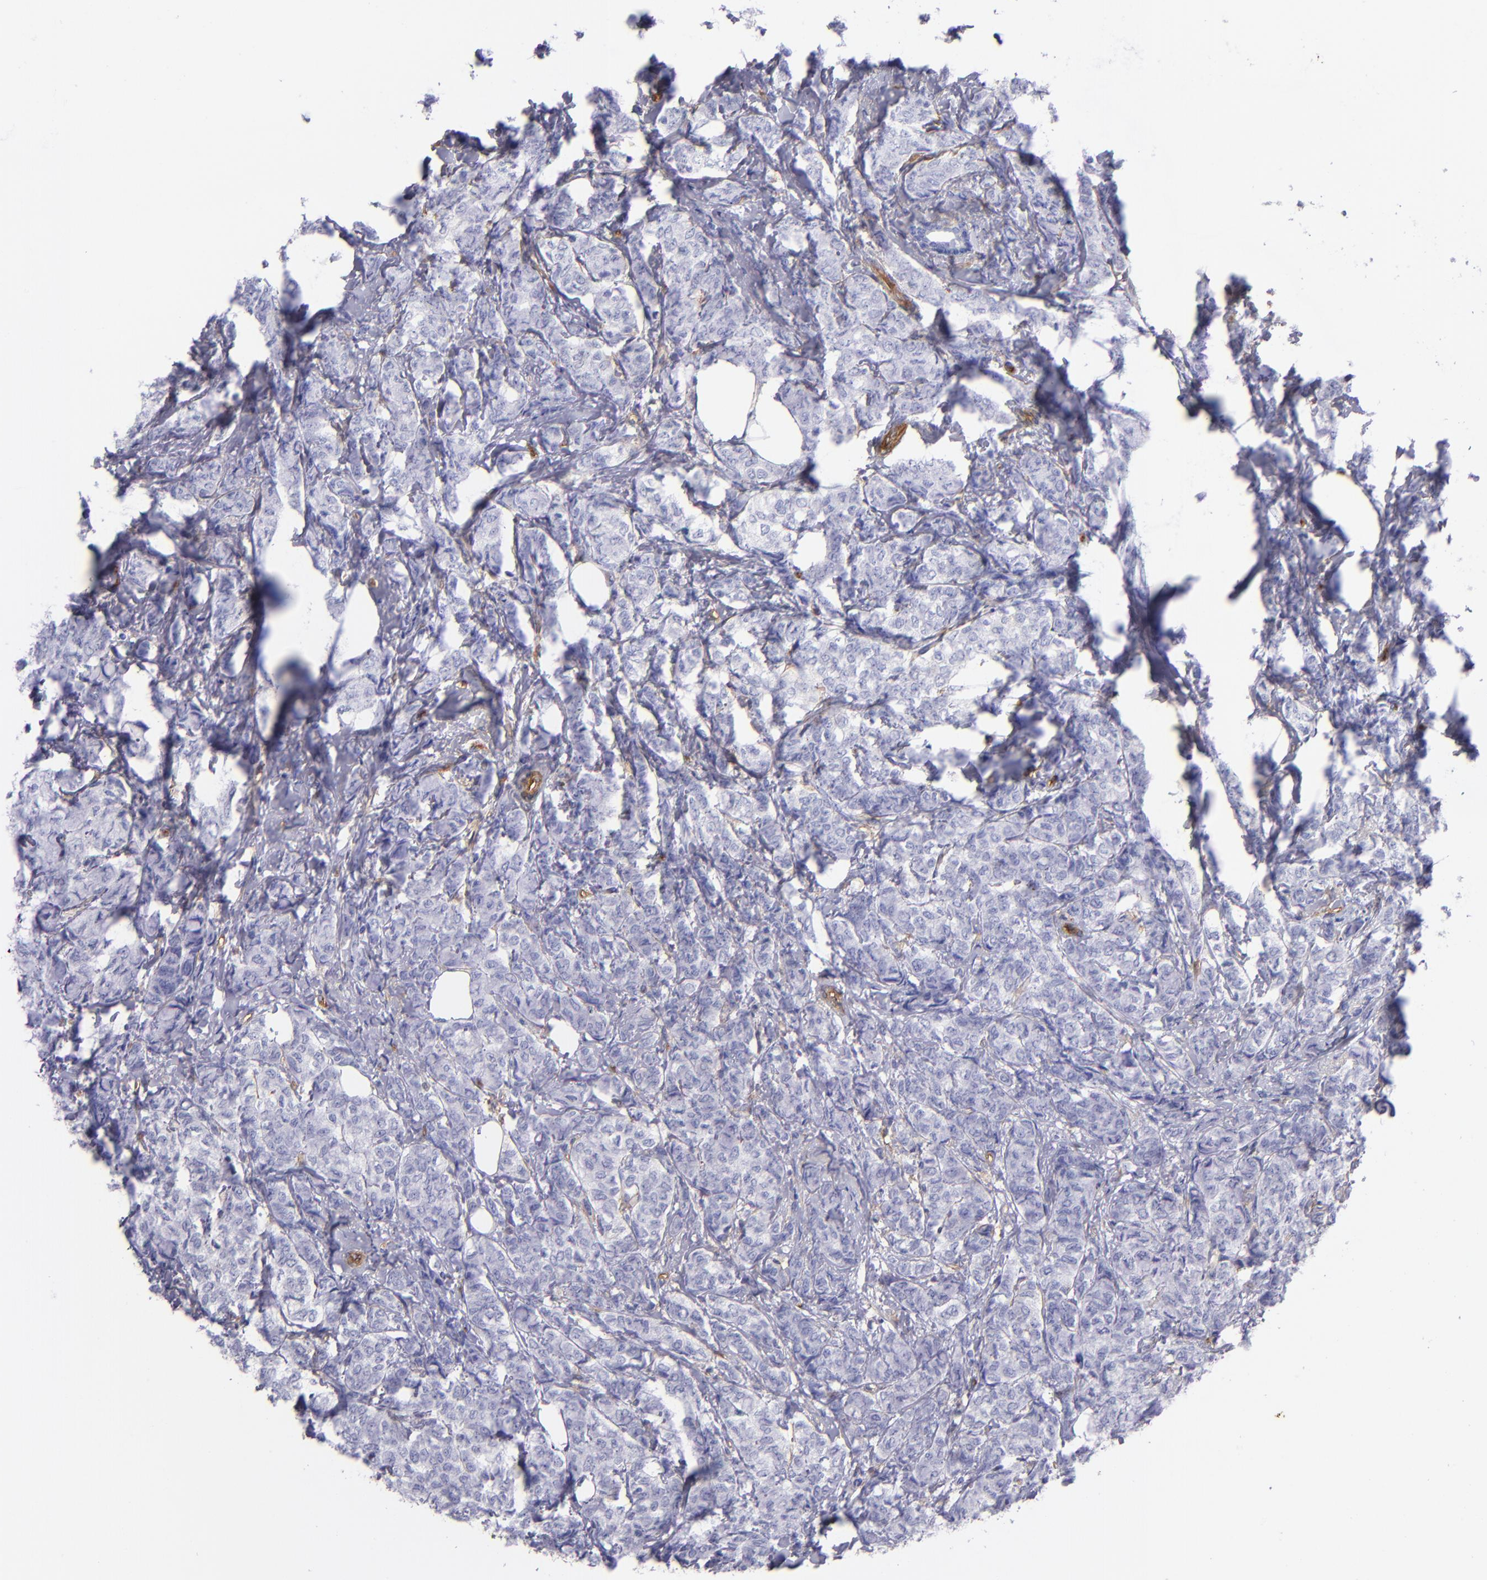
{"staining": {"intensity": "negative", "quantity": "none", "location": "none"}, "tissue": "breast cancer", "cell_type": "Tumor cells", "image_type": "cancer", "snomed": [{"axis": "morphology", "description": "Lobular carcinoma"}, {"axis": "topography", "description": "Breast"}], "caption": "A micrograph of human breast cancer (lobular carcinoma) is negative for staining in tumor cells. (Immunohistochemistry, brightfield microscopy, high magnification).", "gene": "ENTPD1", "patient": {"sex": "female", "age": 60}}